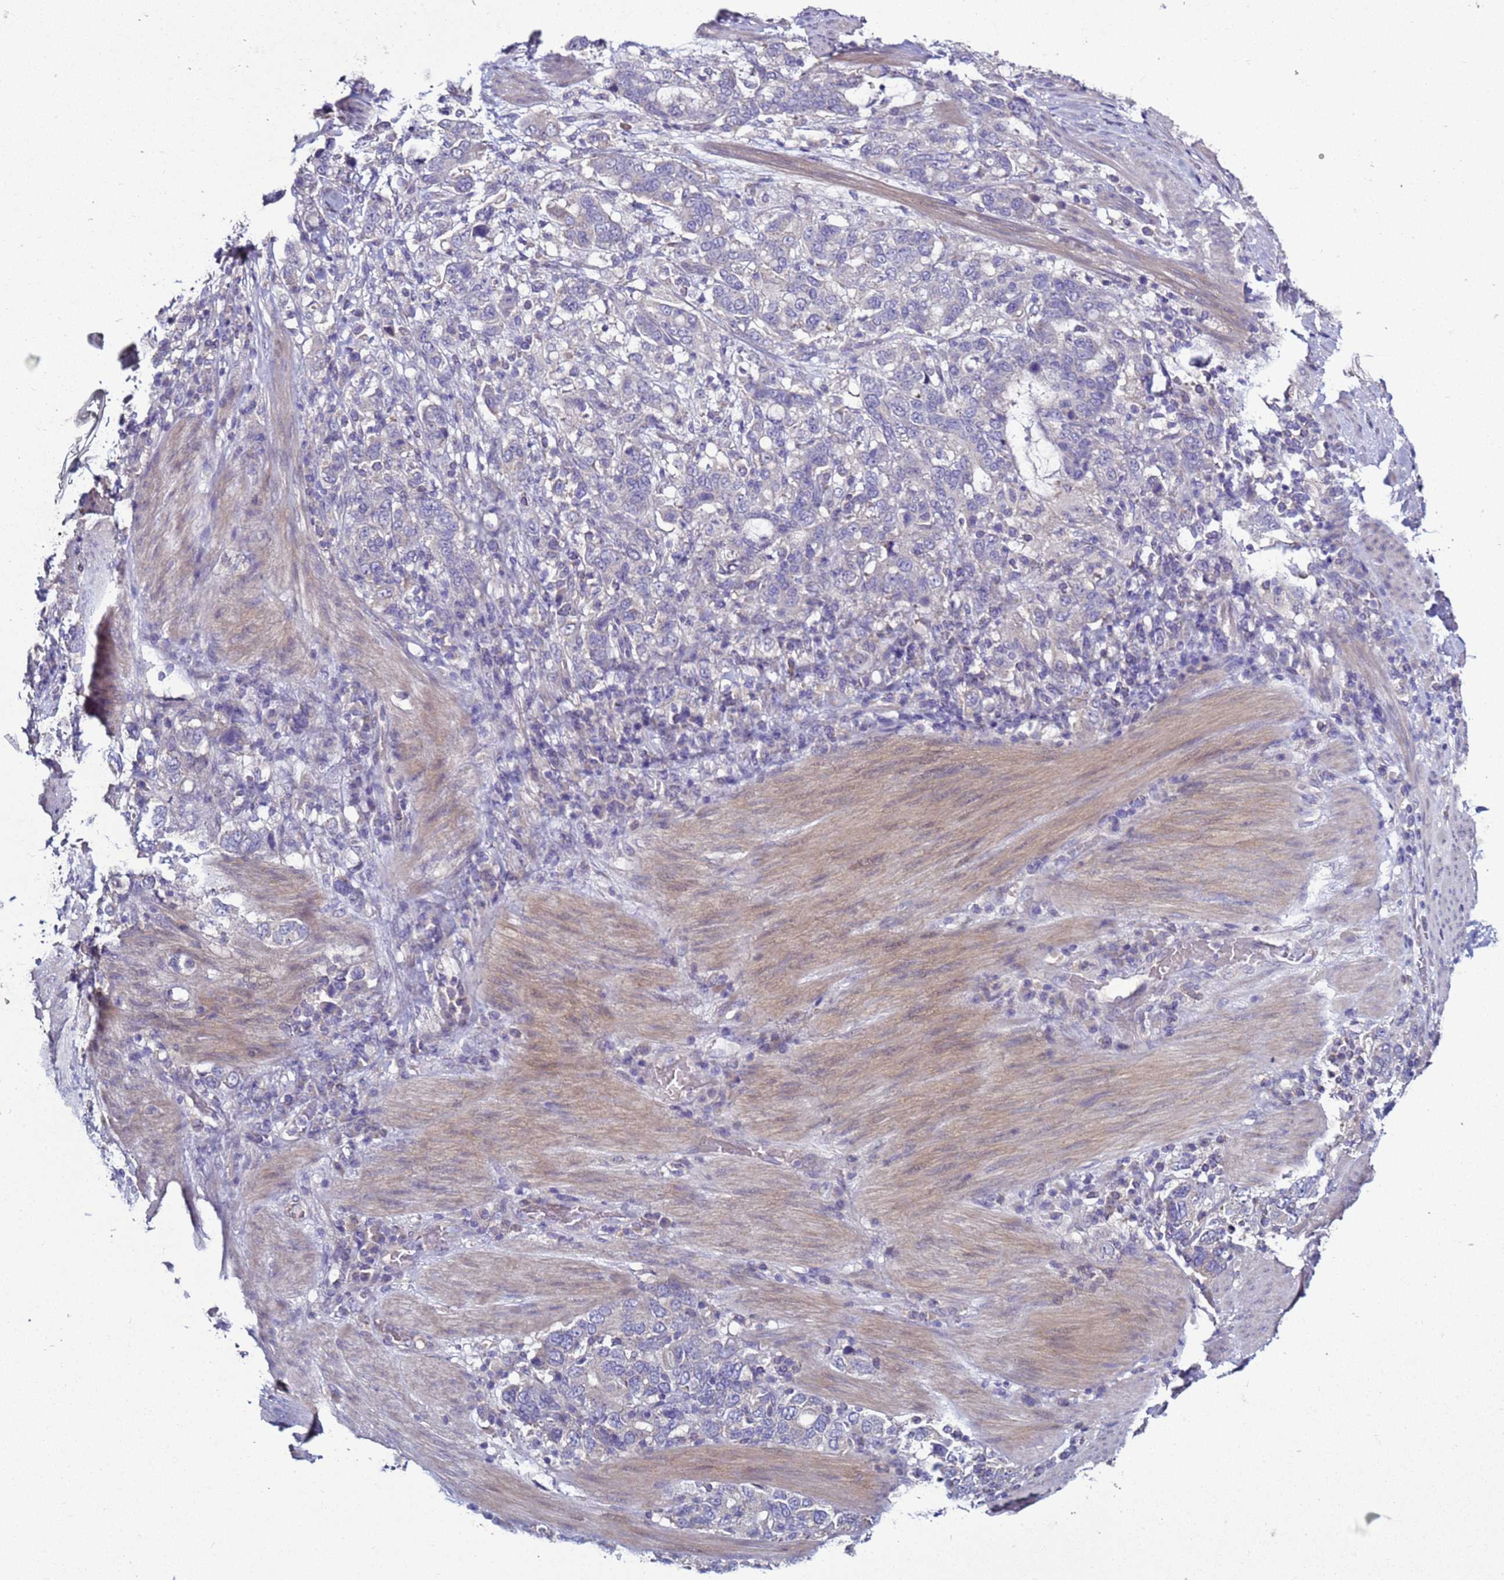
{"staining": {"intensity": "negative", "quantity": "none", "location": "none"}, "tissue": "stomach cancer", "cell_type": "Tumor cells", "image_type": "cancer", "snomed": [{"axis": "morphology", "description": "Adenocarcinoma, NOS"}, {"axis": "topography", "description": "Stomach, upper"}, {"axis": "topography", "description": "Stomach"}], "caption": "A photomicrograph of stomach cancer (adenocarcinoma) stained for a protein shows no brown staining in tumor cells.", "gene": "RABL2B", "patient": {"sex": "male", "age": 62}}